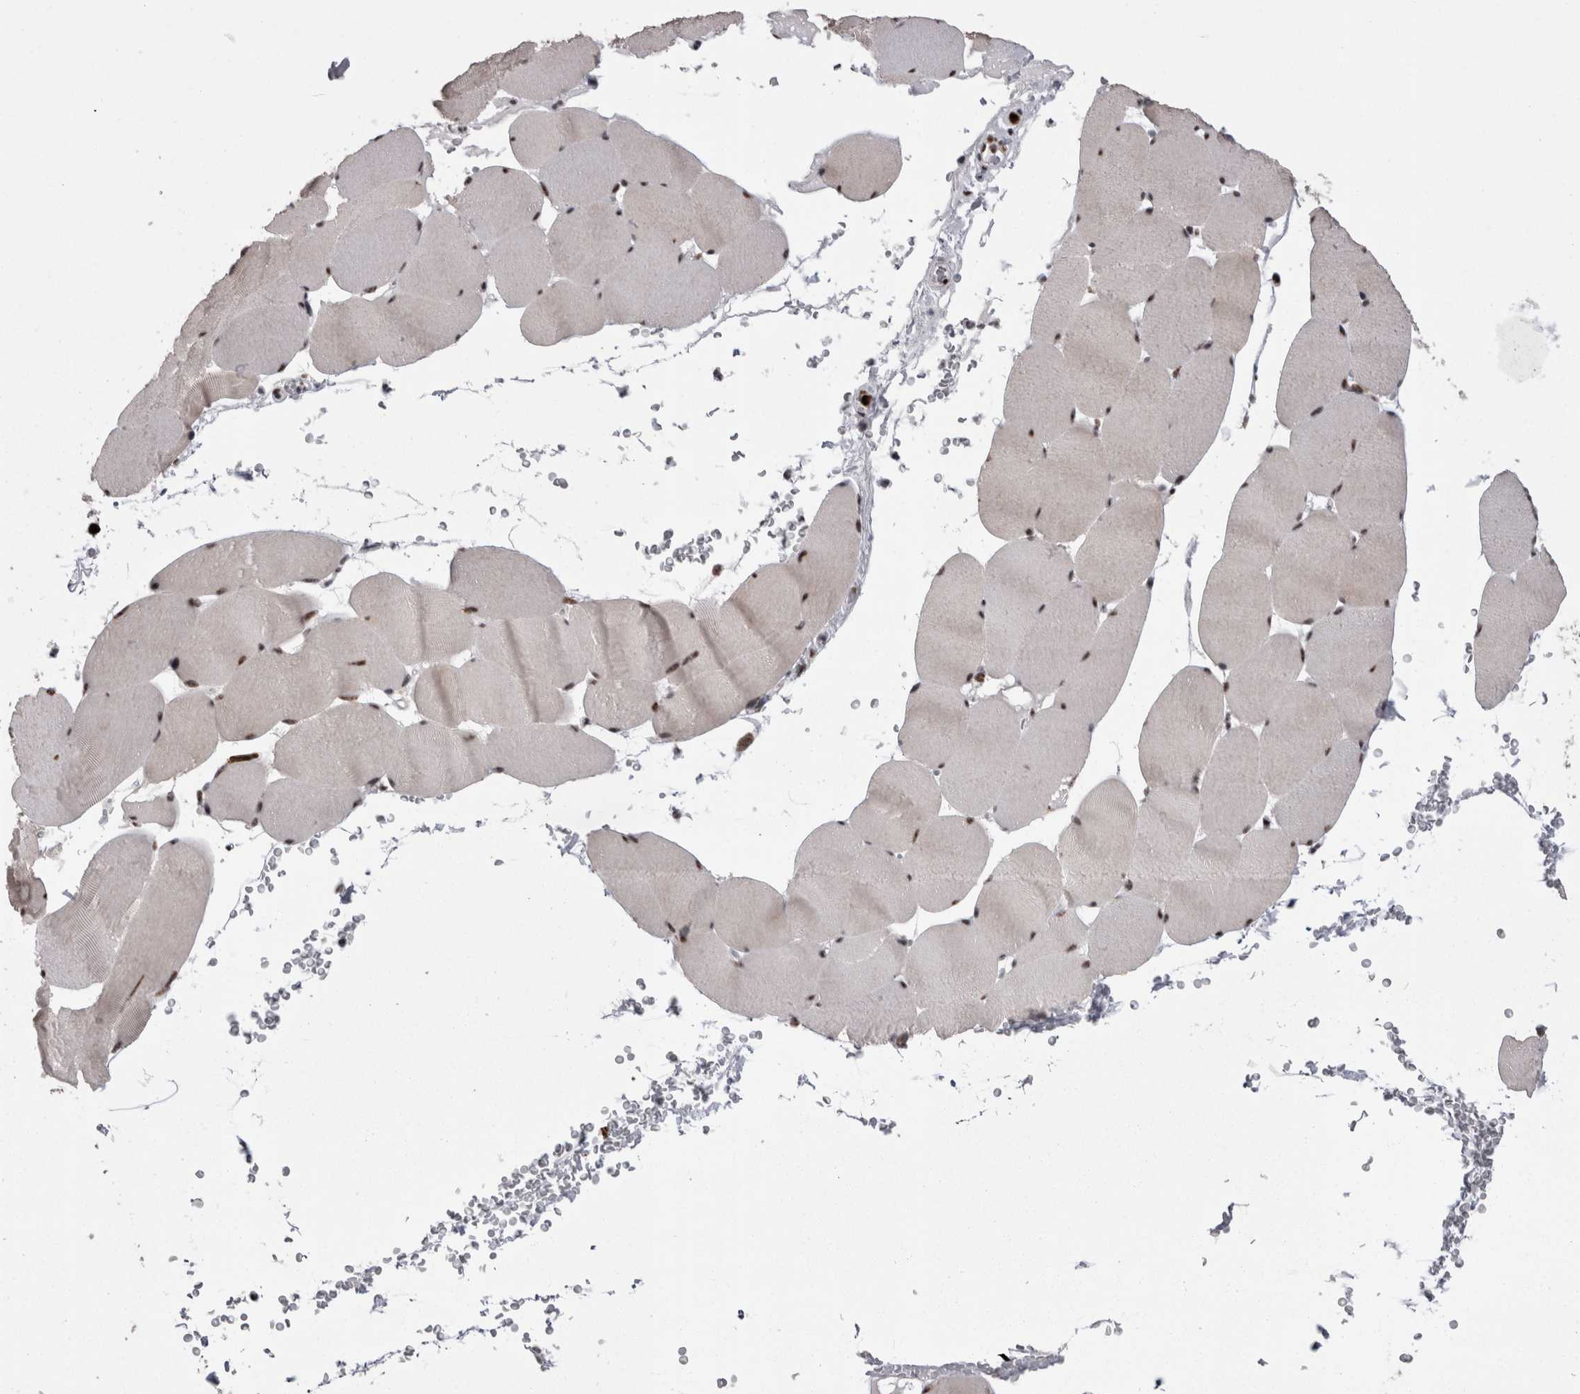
{"staining": {"intensity": "moderate", "quantity": ">75%", "location": "nuclear"}, "tissue": "skeletal muscle", "cell_type": "Myocytes", "image_type": "normal", "snomed": [{"axis": "morphology", "description": "Normal tissue, NOS"}, {"axis": "topography", "description": "Skeletal muscle"}], "caption": "Protein staining demonstrates moderate nuclear staining in about >75% of myocytes in benign skeletal muscle. (DAB IHC with brightfield microscopy, high magnification).", "gene": "SNRNP40", "patient": {"sex": "male", "age": 62}}